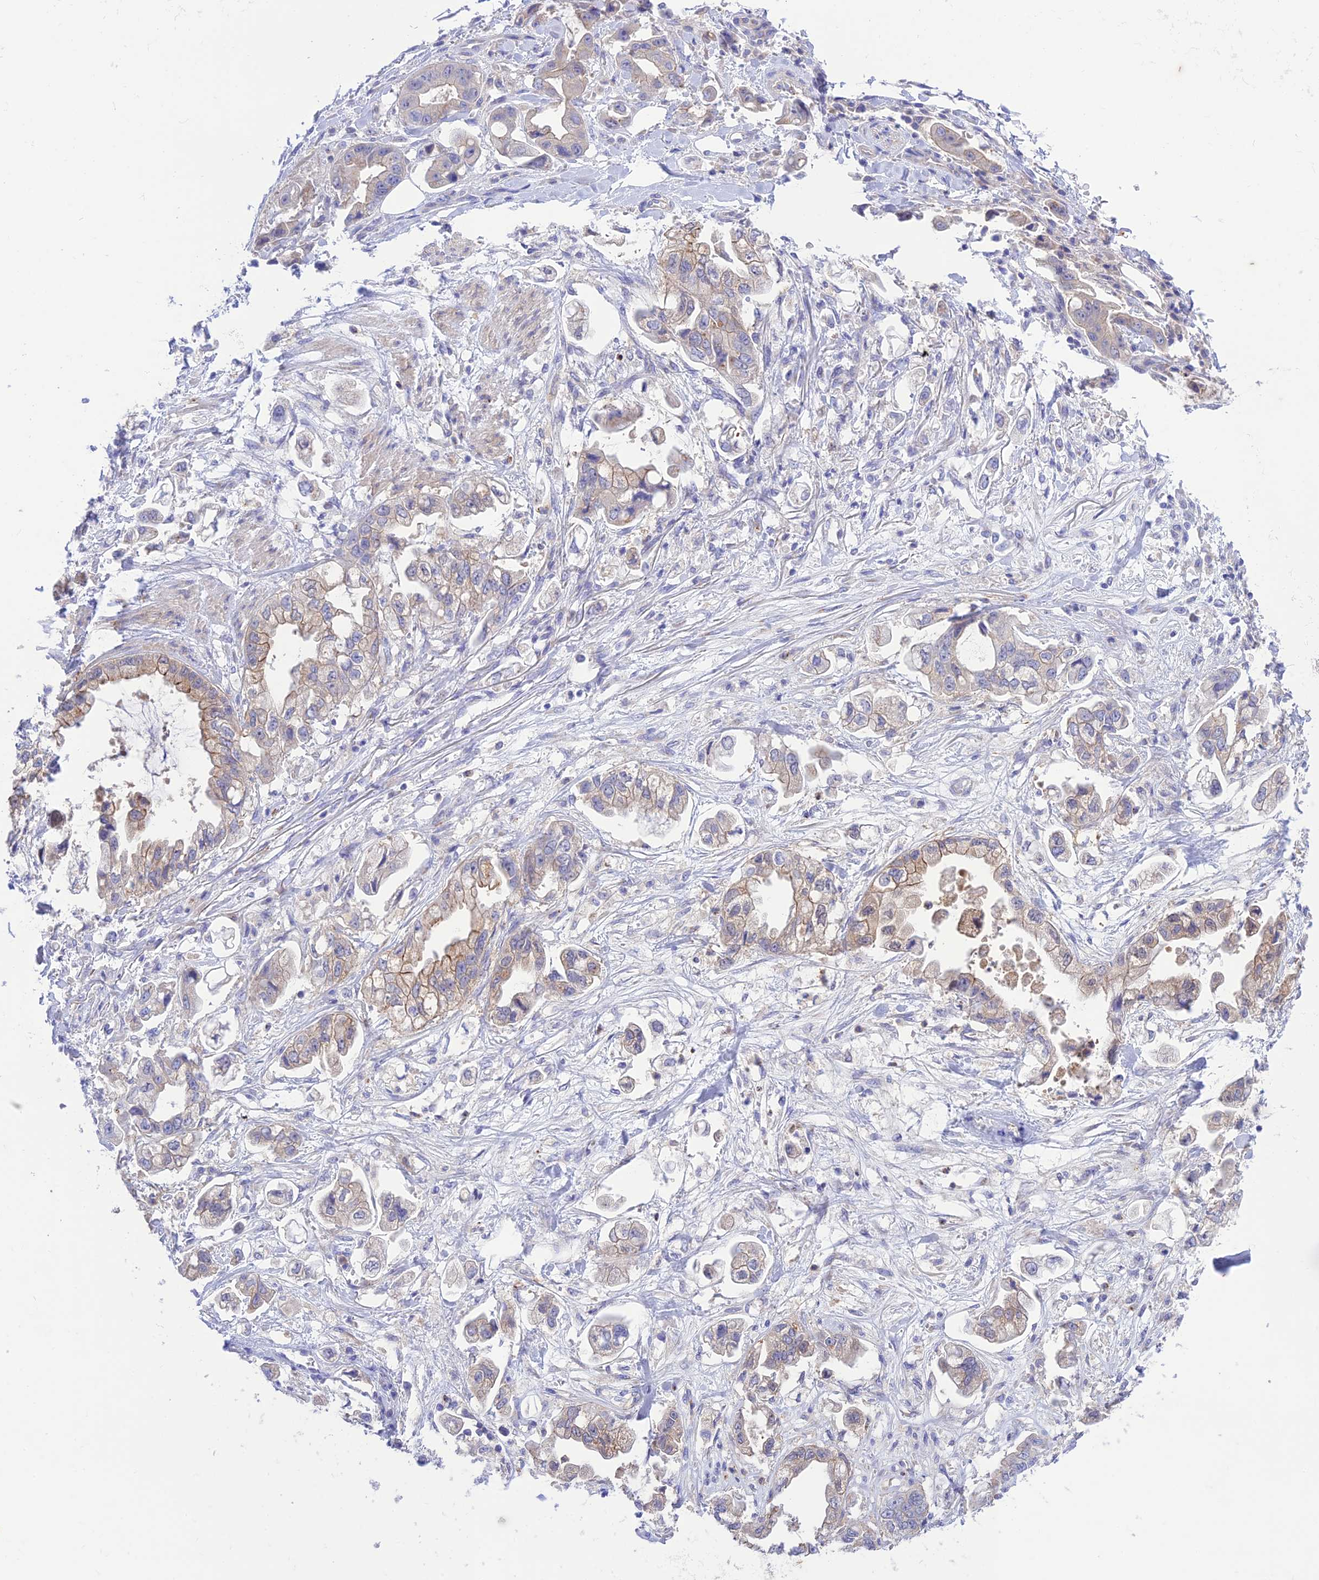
{"staining": {"intensity": "weak", "quantity": "25%-75%", "location": "cytoplasmic/membranous"}, "tissue": "stomach cancer", "cell_type": "Tumor cells", "image_type": "cancer", "snomed": [{"axis": "morphology", "description": "Adenocarcinoma, NOS"}, {"axis": "topography", "description": "Stomach"}], "caption": "IHC (DAB (3,3'-diaminobenzidine)) staining of stomach cancer (adenocarcinoma) displays weak cytoplasmic/membranous protein positivity in about 25%-75% of tumor cells.", "gene": "CHSY3", "patient": {"sex": "male", "age": 62}}